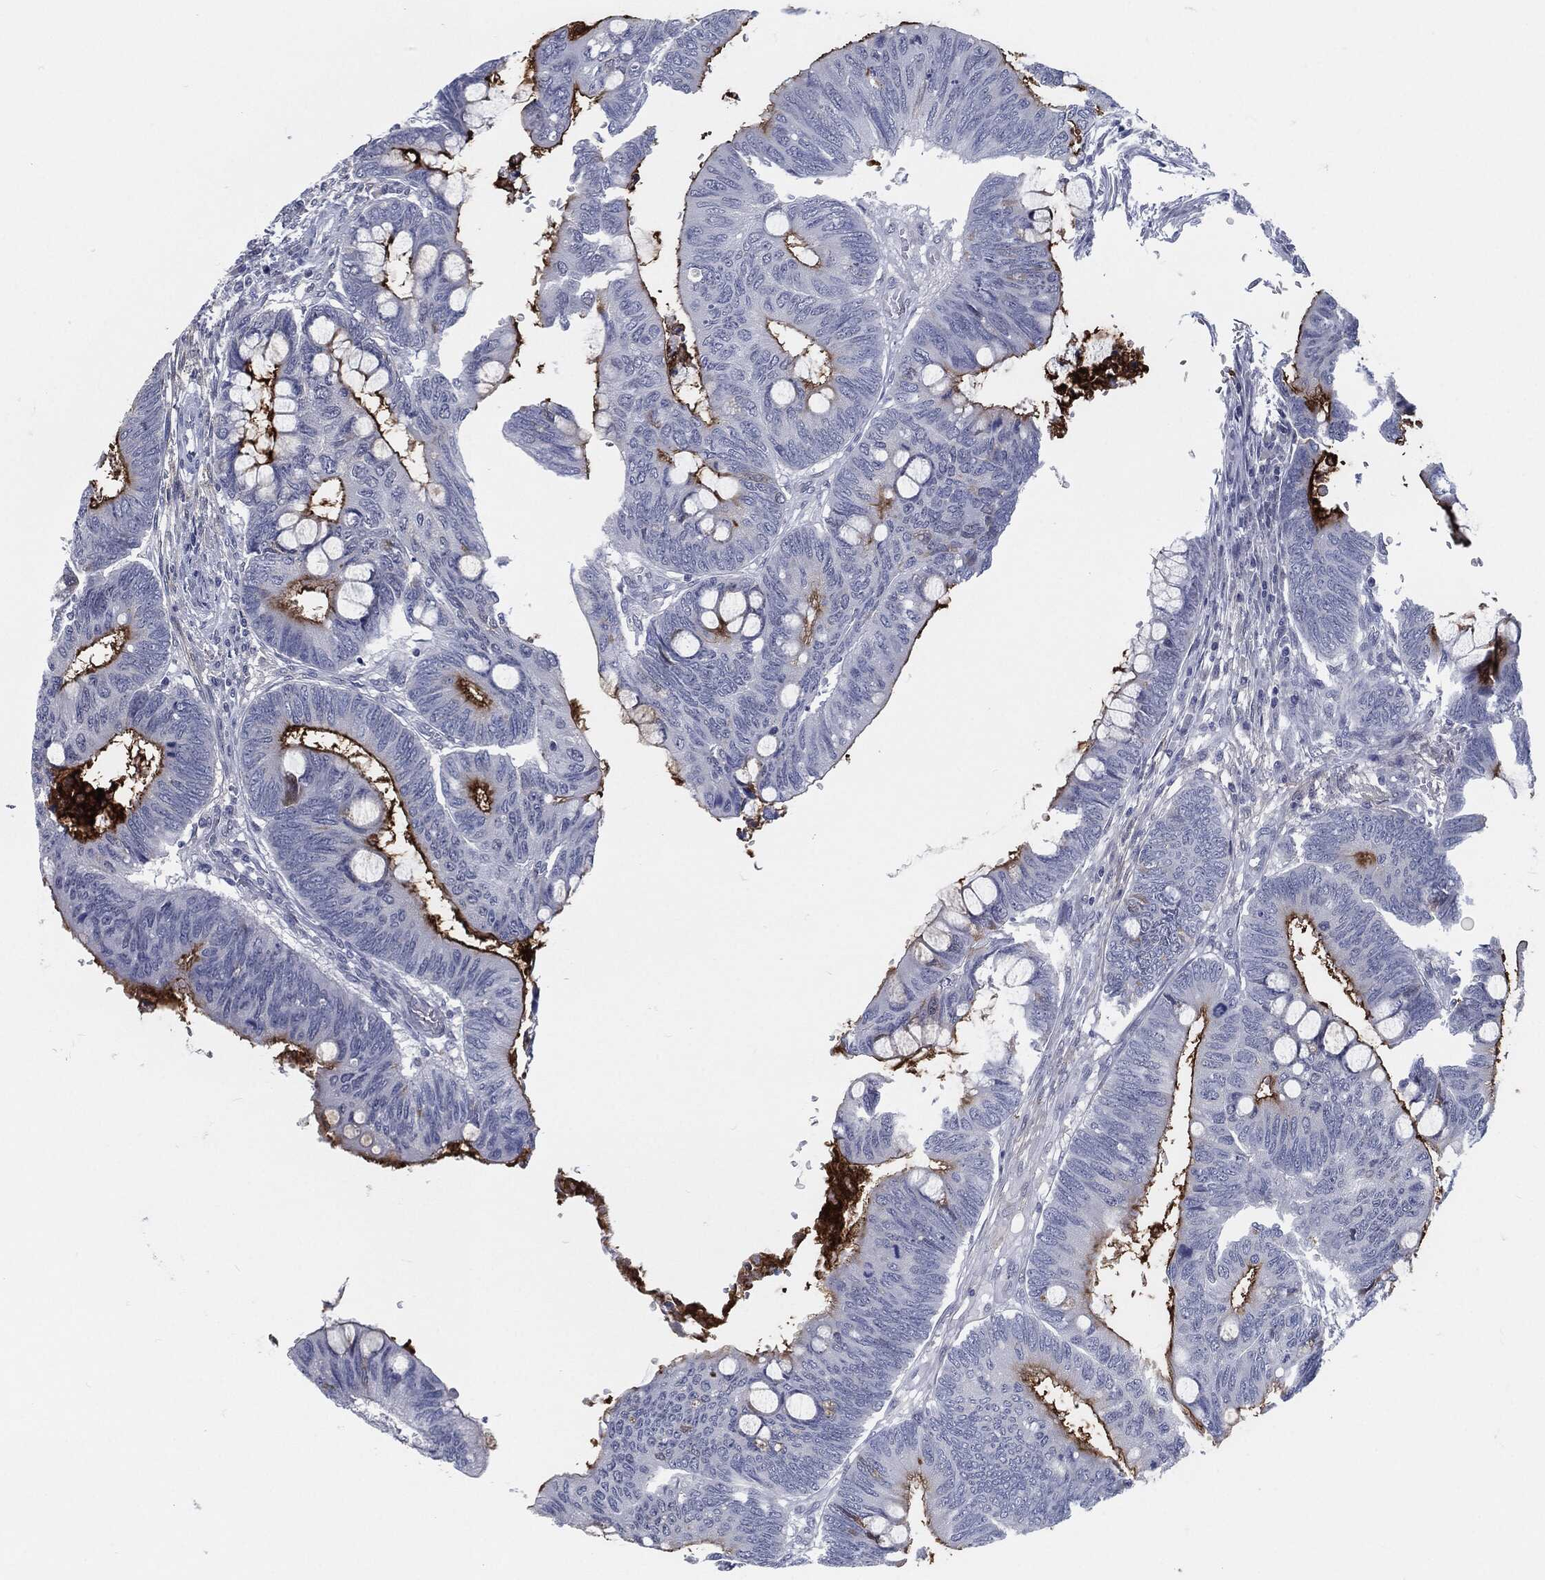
{"staining": {"intensity": "strong", "quantity": "25%-75%", "location": "cytoplasmic/membranous"}, "tissue": "colorectal cancer", "cell_type": "Tumor cells", "image_type": "cancer", "snomed": [{"axis": "morphology", "description": "Normal tissue, NOS"}, {"axis": "morphology", "description": "Adenocarcinoma, NOS"}, {"axis": "topography", "description": "Rectum"}, {"axis": "topography", "description": "Peripheral nerve tissue"}], "caption": "Immunohistochemical staining of human adenocarcinoma (colorectal) demonstrates high levels of strong cytoplasmic/membranous protein expression in about 25%-75% of tumor cells.", "gene": "PROM1", "patient": {"sex": "male", "age": 92}}